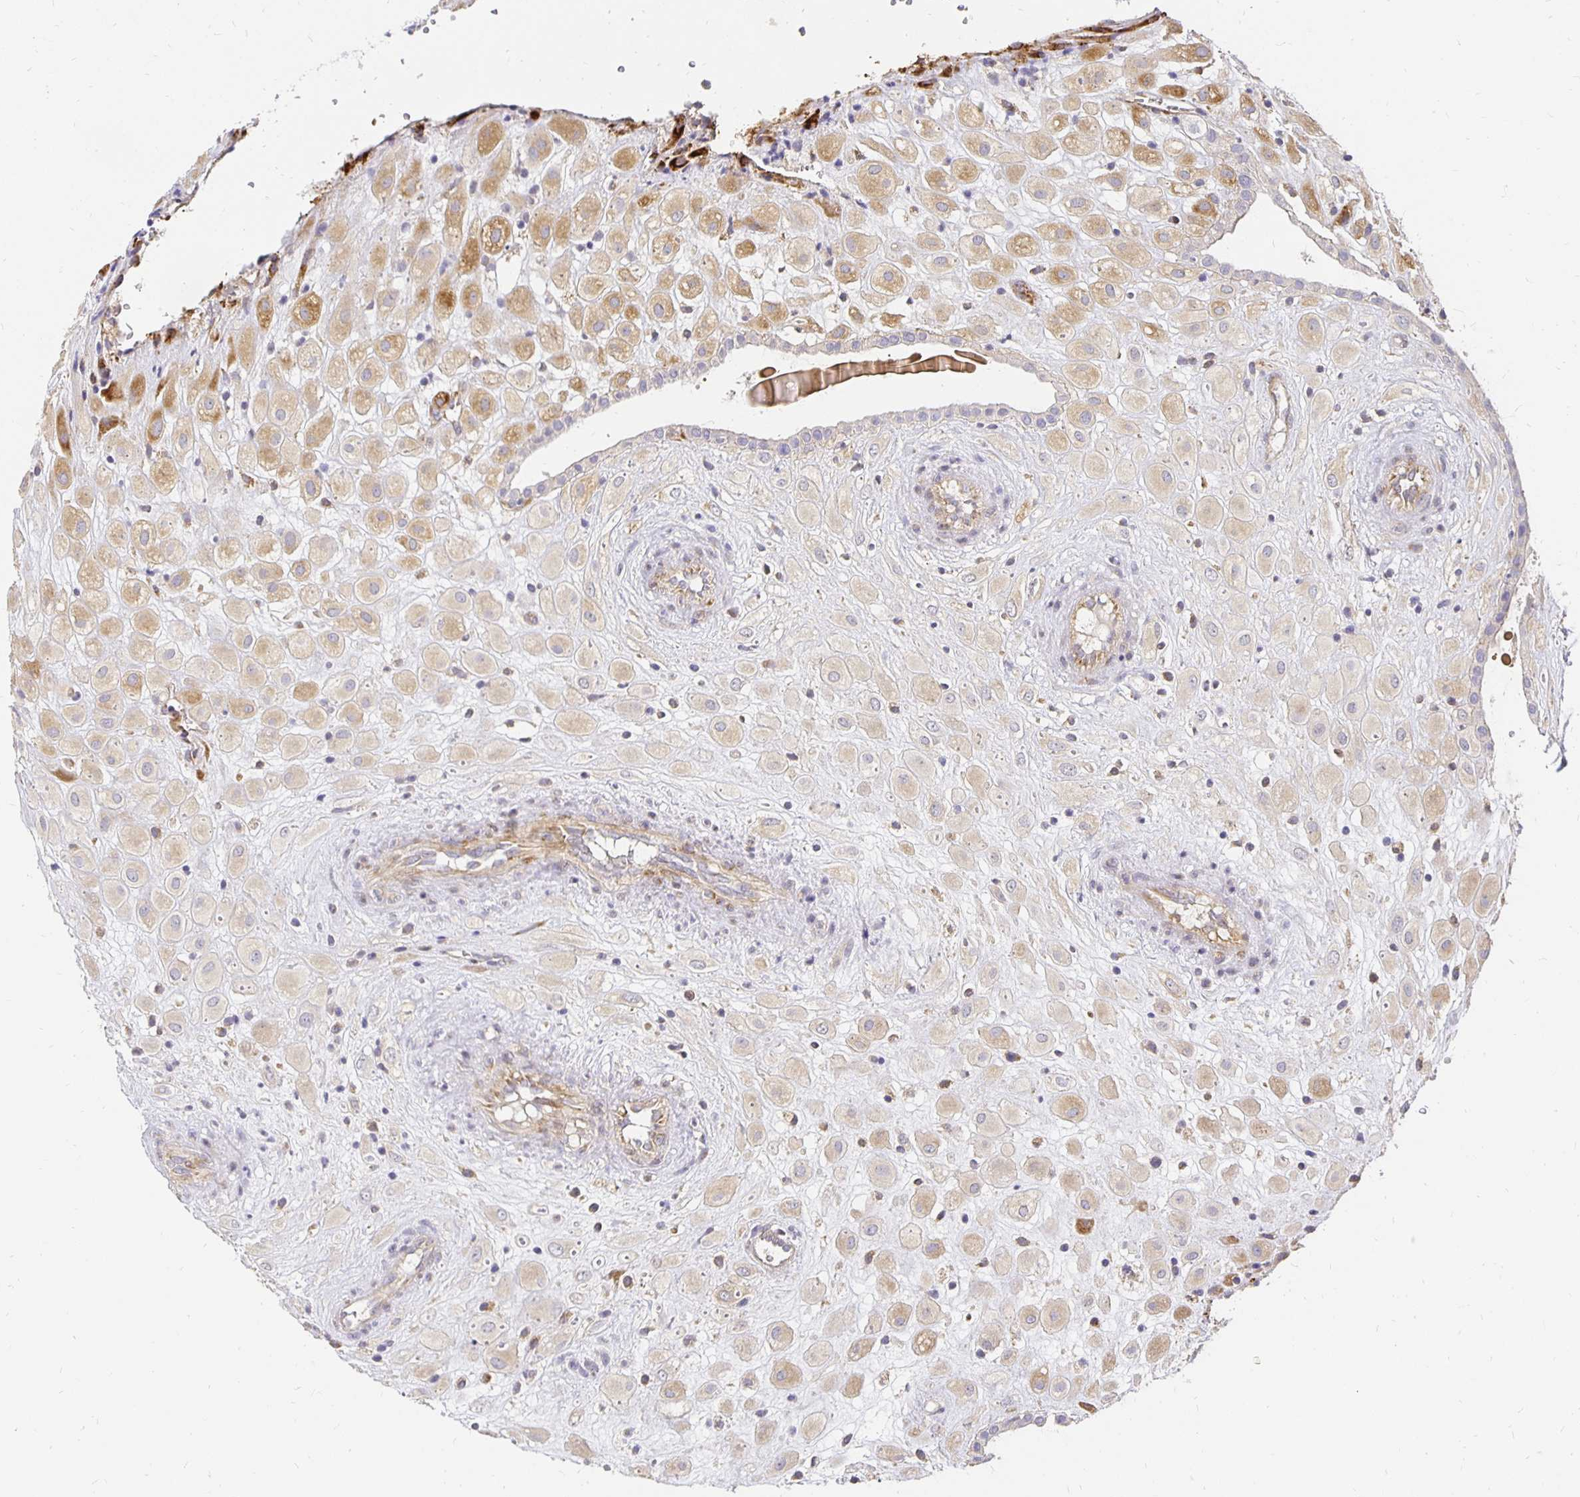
{"staining": {"intensity": "moderate", "quantity": "25%-75%", "location": "cytoplasmic/membranous"}, "tissue": "placenta", "cell_type": "Decidual cells", "image_type": "normal", "snomed": [{"axis": "morphology", "description": "Normal tissue, NOS"}, {"axis": "topography", "description": "Placenta"}], "caption": "Immunohistochemical staining of benign placenta shows moderate cytoplasmic/membranous protein expression in approximately 25%-75% of decidual cells.", "gene": "PLOD1", "patient": {"sex": "female", "age": 24}}